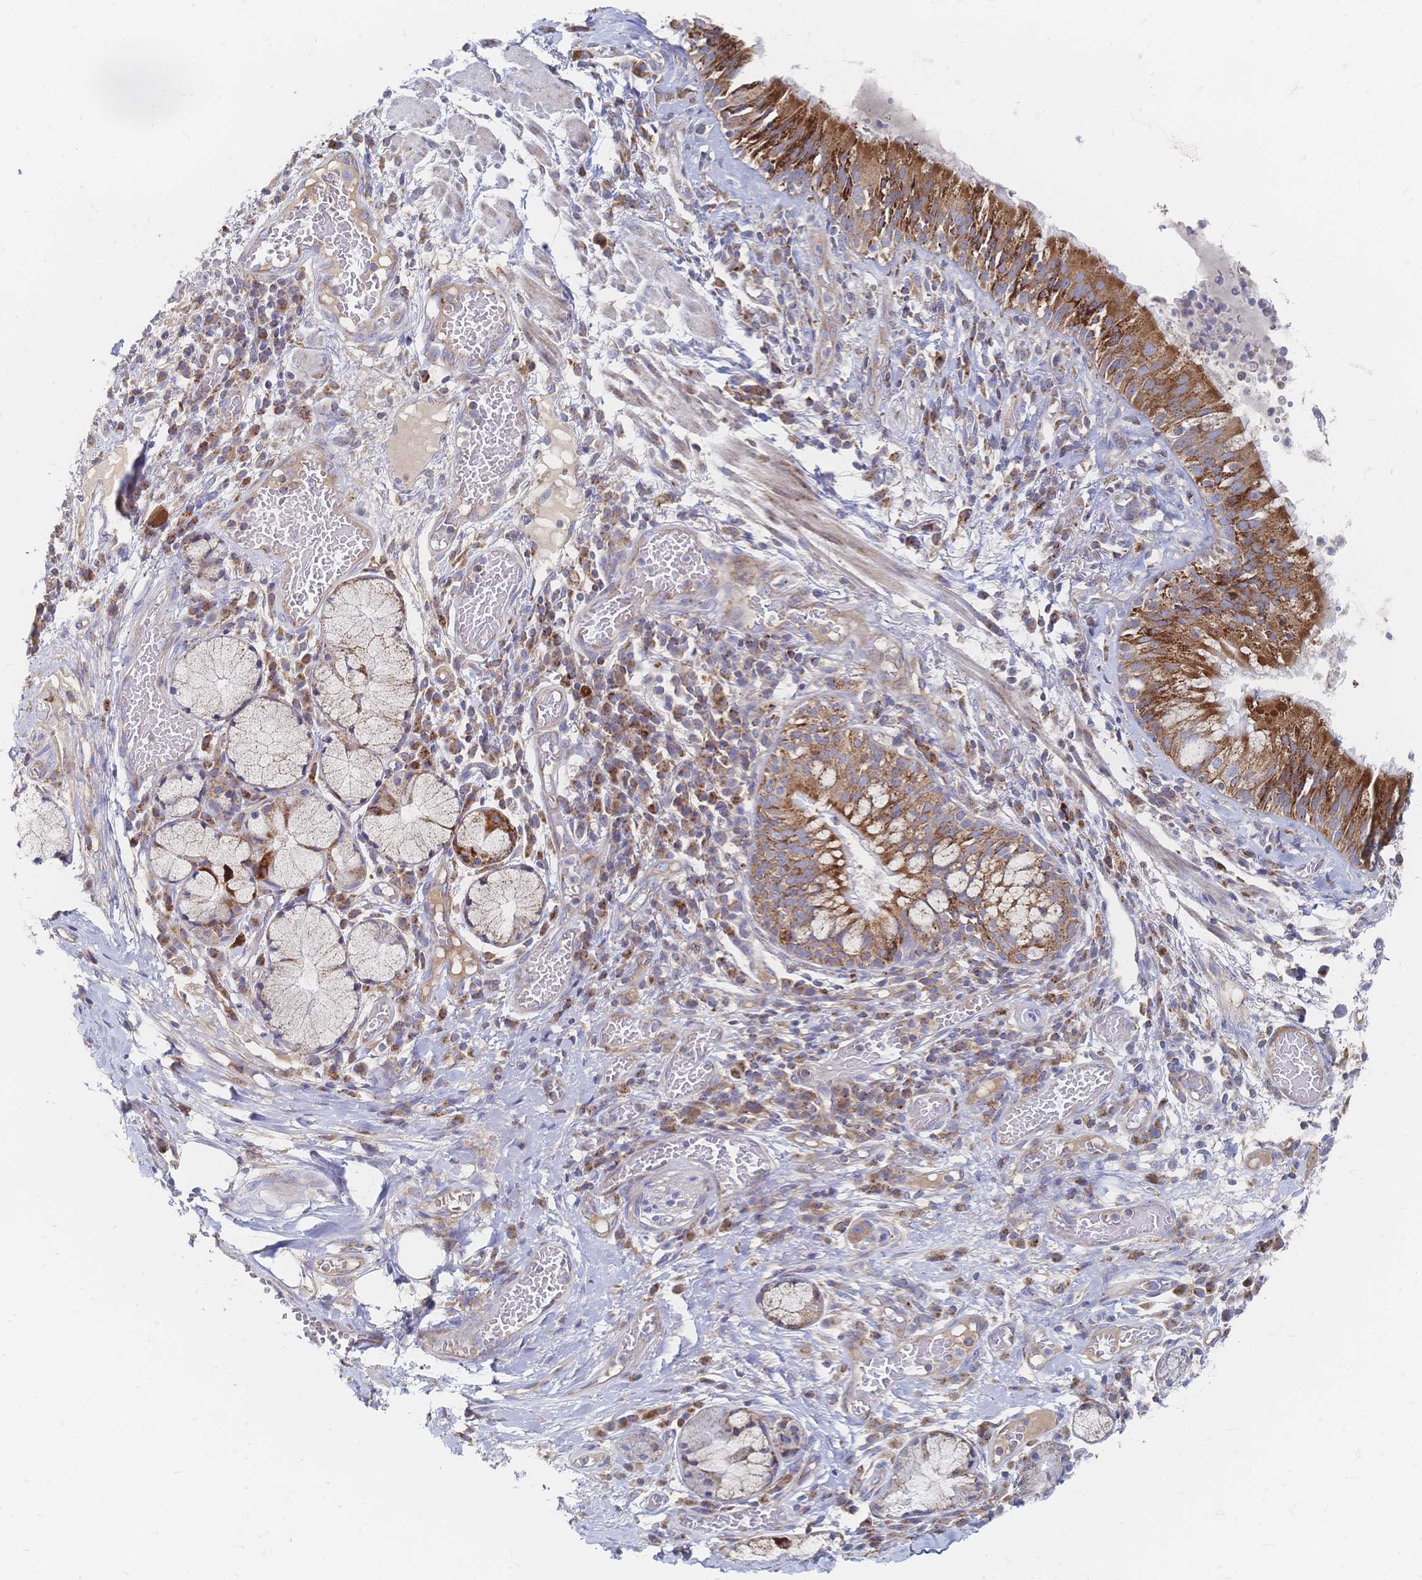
{"staining": {"intensity": "negative", "quantity": "none", "location": "none"}, "tissue": "soft tissue", "cell_type": "Chondrocytes", "image_type": "normal", "snomed": [{"axis": "morphology", "description": "Normal tissue, NOS"}, {"axis": "topography", "description": "Cartilage tissue"}, {"axis": "topography", "description": "Bronchus"}], "caption": "Benign soft tissue was stained to show a protein in brown. There is no significant staining in chondrocytes.", "gene": "SORBS1", "patient": {"sex": "male", "age": 56}}